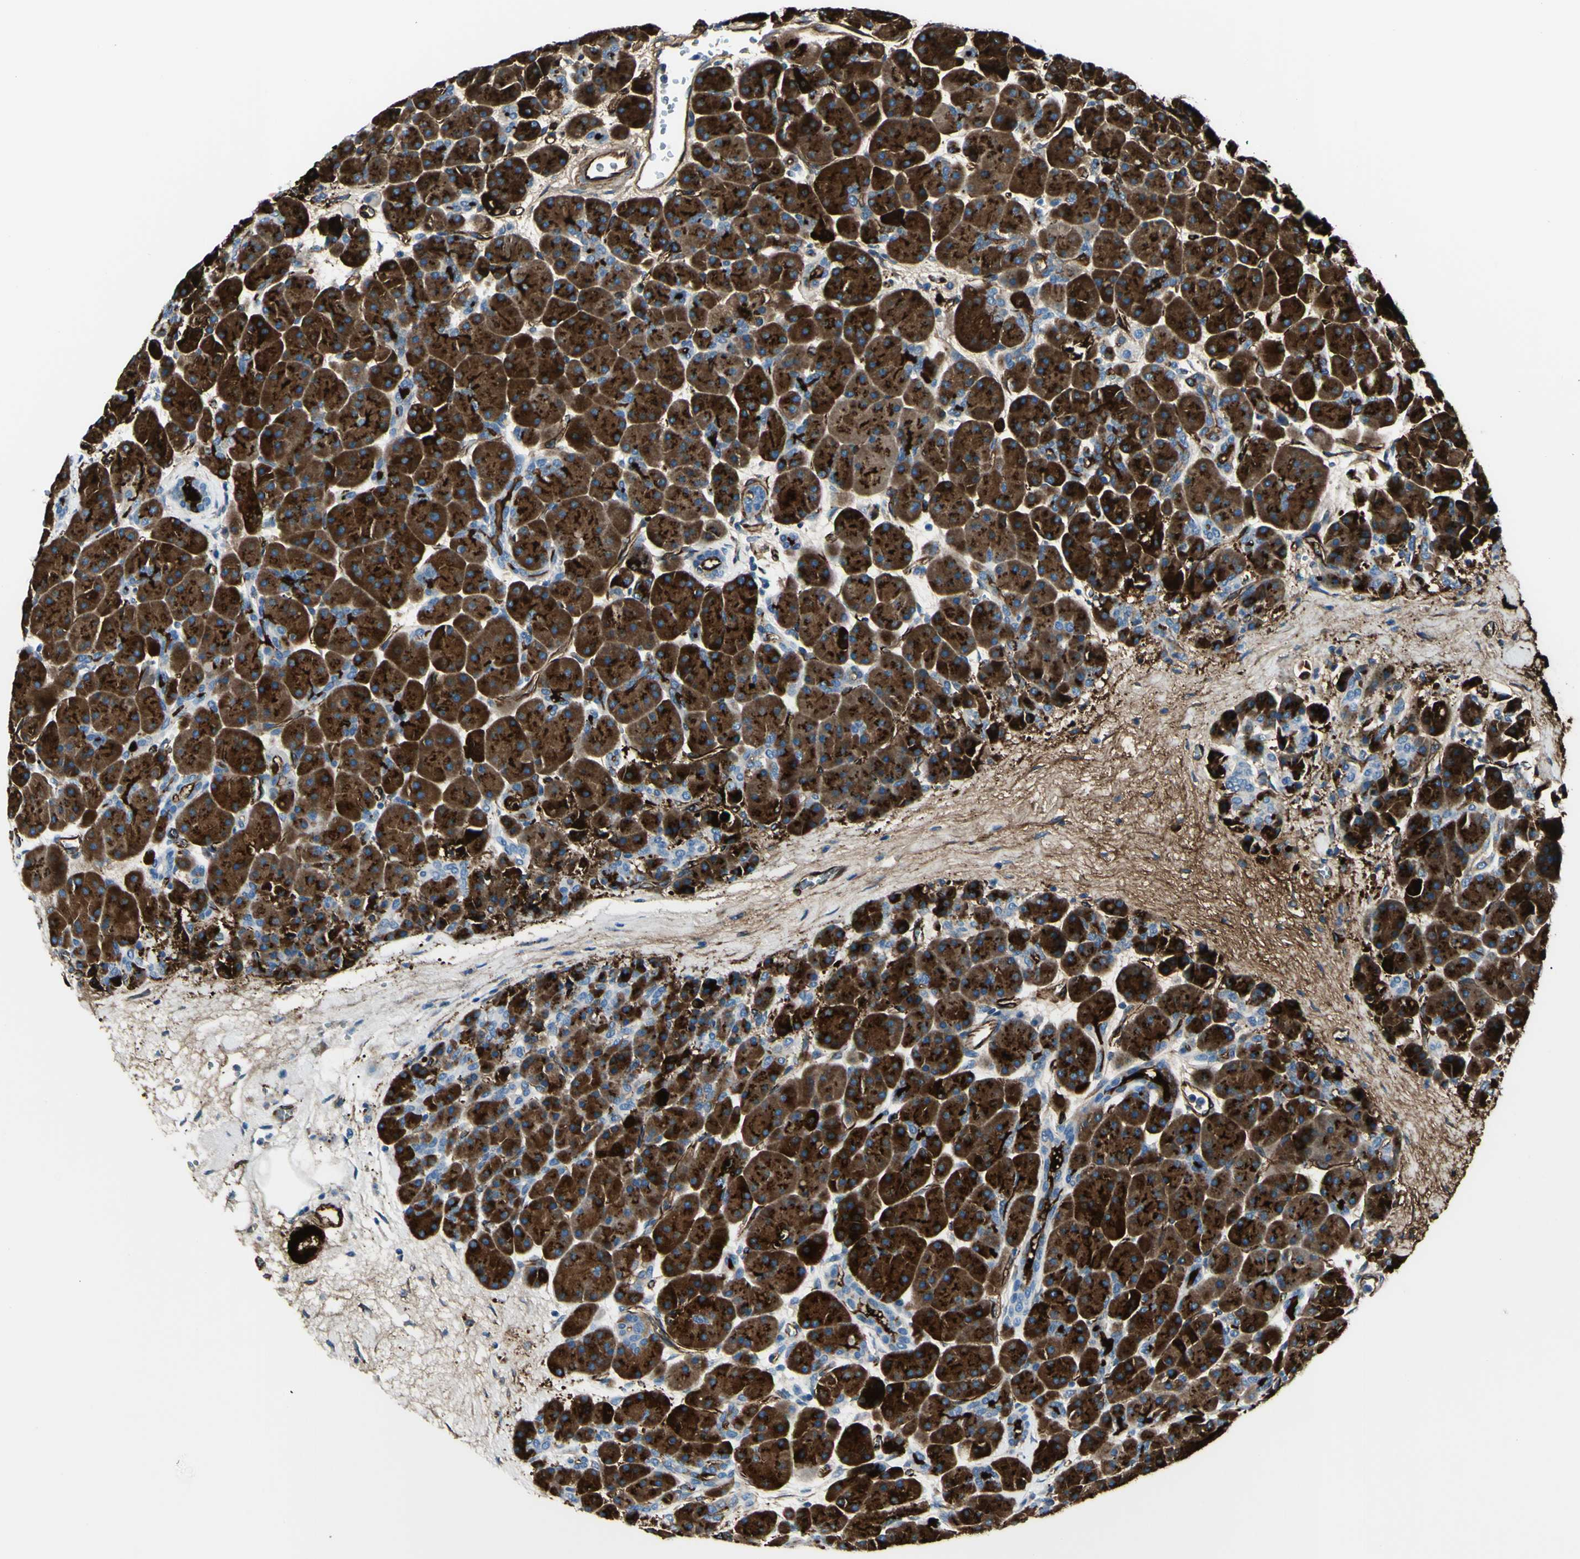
{"staining": {"intensity": "strong", "quantity": ">75%", "location": "cytoplasmic/membranous"}, "tissue": "pancreas", "cell_type": "Exocrine glandular cells", "image_type": "normal", "snomed": [{"axis": "morphology", "description": "Normal tissue, NOS"}, {"axis": "topography", "description": "Pancreas"}], "caption": "Exocrine glandular cells exhibit strong cytoplasmic/membranous staining in approximately >75% of cells in benign pancreas. The staining was performed using DAB (3,3'-diaminobenzidine) to visualize the protein expression in brown, while the nuclei were stained in blue with hematoxylin (Magnification: 20x).", "gene": "PTH2R", "patient": {"sex": "male", "age": 66}}